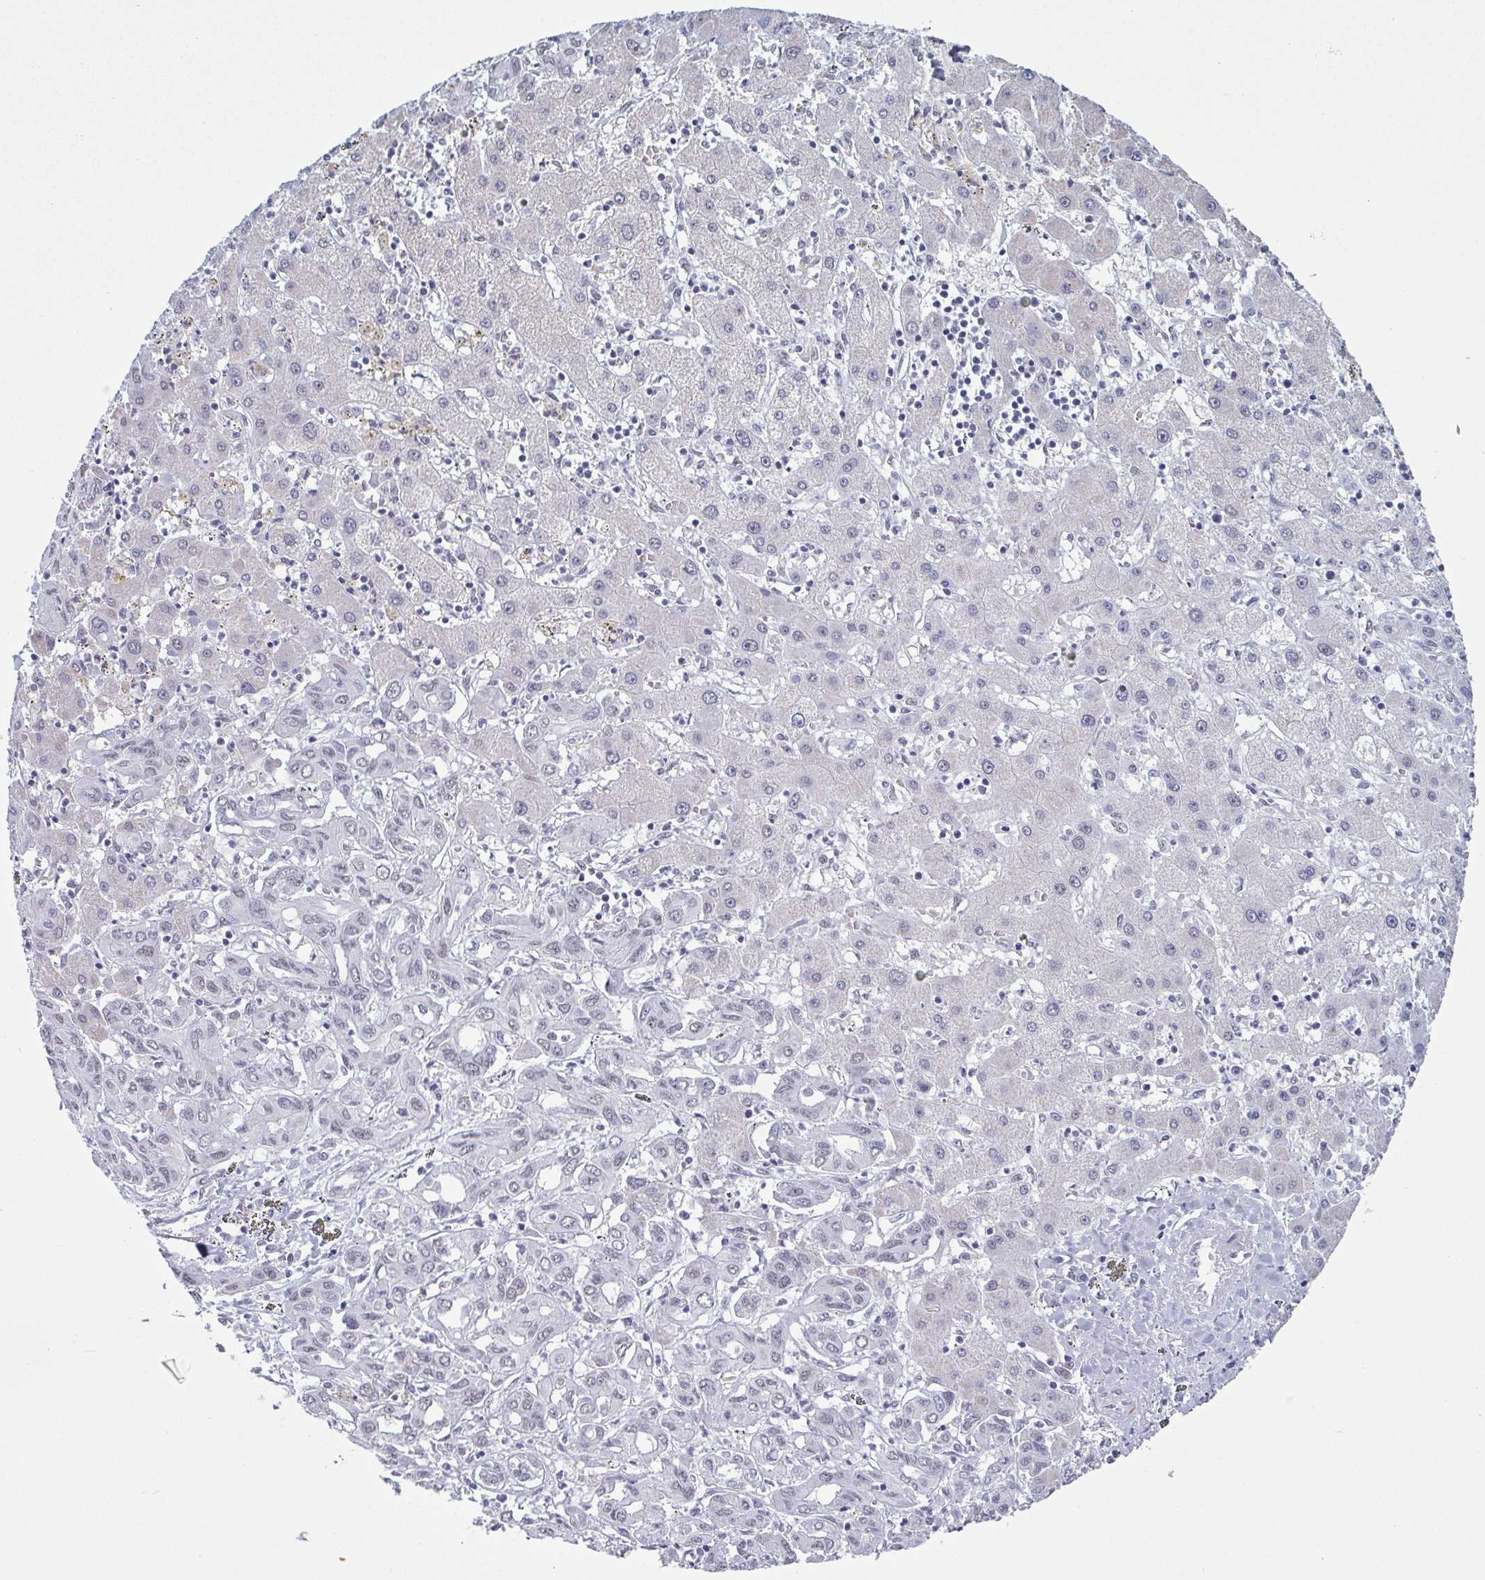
{"staining": {"intensity": "negative", "quantity": "none", "location": "none"}, "tissue": "liver cancer", "cell_type": "Tumor cells", "image_type": "cancer", "snomed": [{"axis": "morphology", "description": "Cholangiocarcinoma"}, {"axis": "topography", "description": "Liver"}], "caption": "DAB (3,3'-diaminobenzidine) immunohistochemical staining of cholangiocarcinoma (liver) exhibits no significant positivity in tumor cells.", "gene": "TMEM92", "patient": {"sex": "female", "age": 60}}